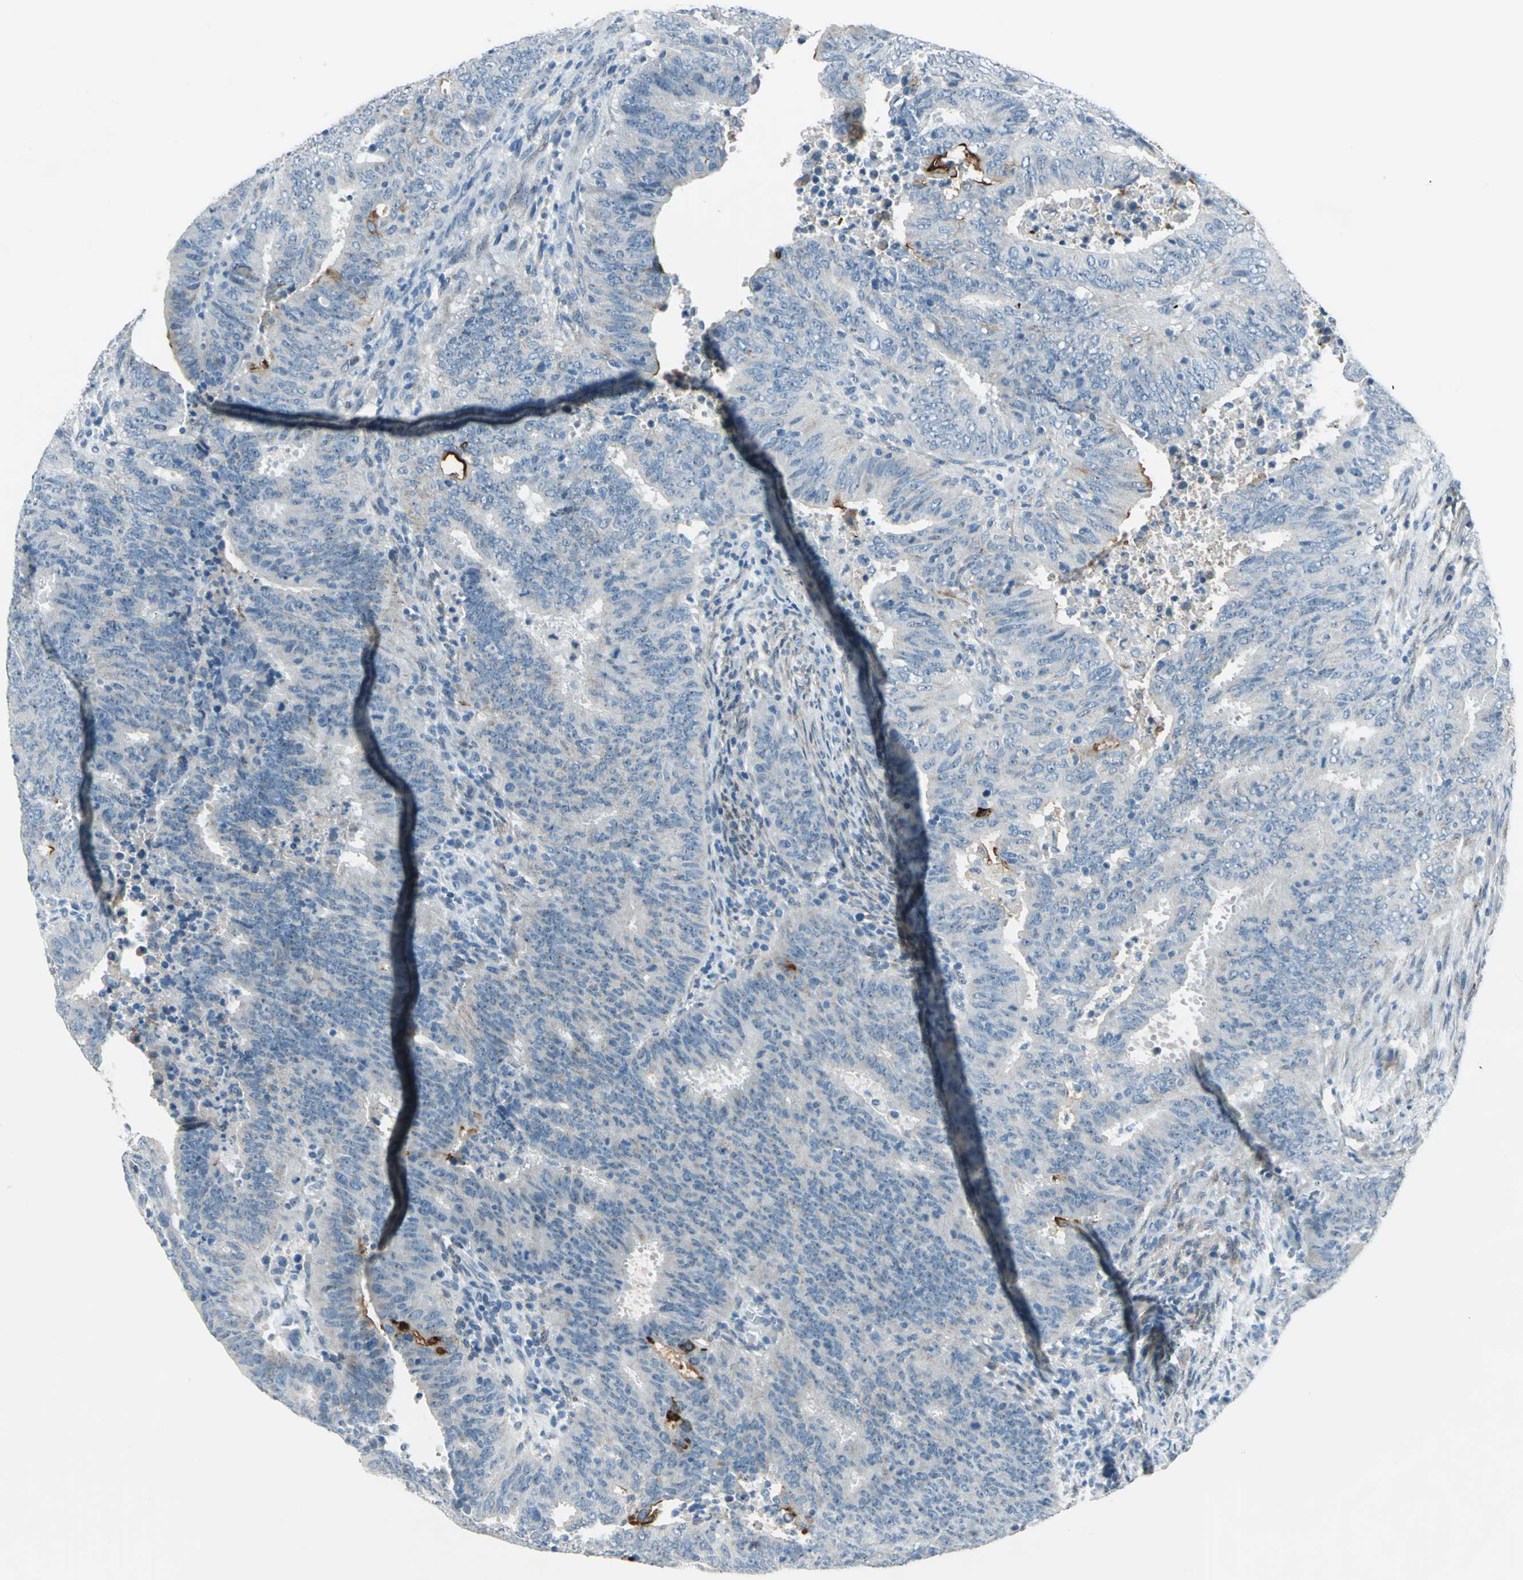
{"staining": {"intensity": "strong", "quantity": "<25%", "location": "cytoplasmic/membranous"}, "tissue": "cervical cancer", "cell_type": "Tumor cells", "image_type": "cancer", "snomed": [{"axis": "morphology", "description": "Adenocarcinoma, NOS"}, {"axis": "topography", "description": "Cervix"}], "caption": "This is a micrograph of immunohistochemistry (IHC) staining of cervical cancer, which shows strong staining in the cytoplasmic/membranous of tumor cells.", "gene": "MUC4", "patient": {"sex": "female", "age": 44}}